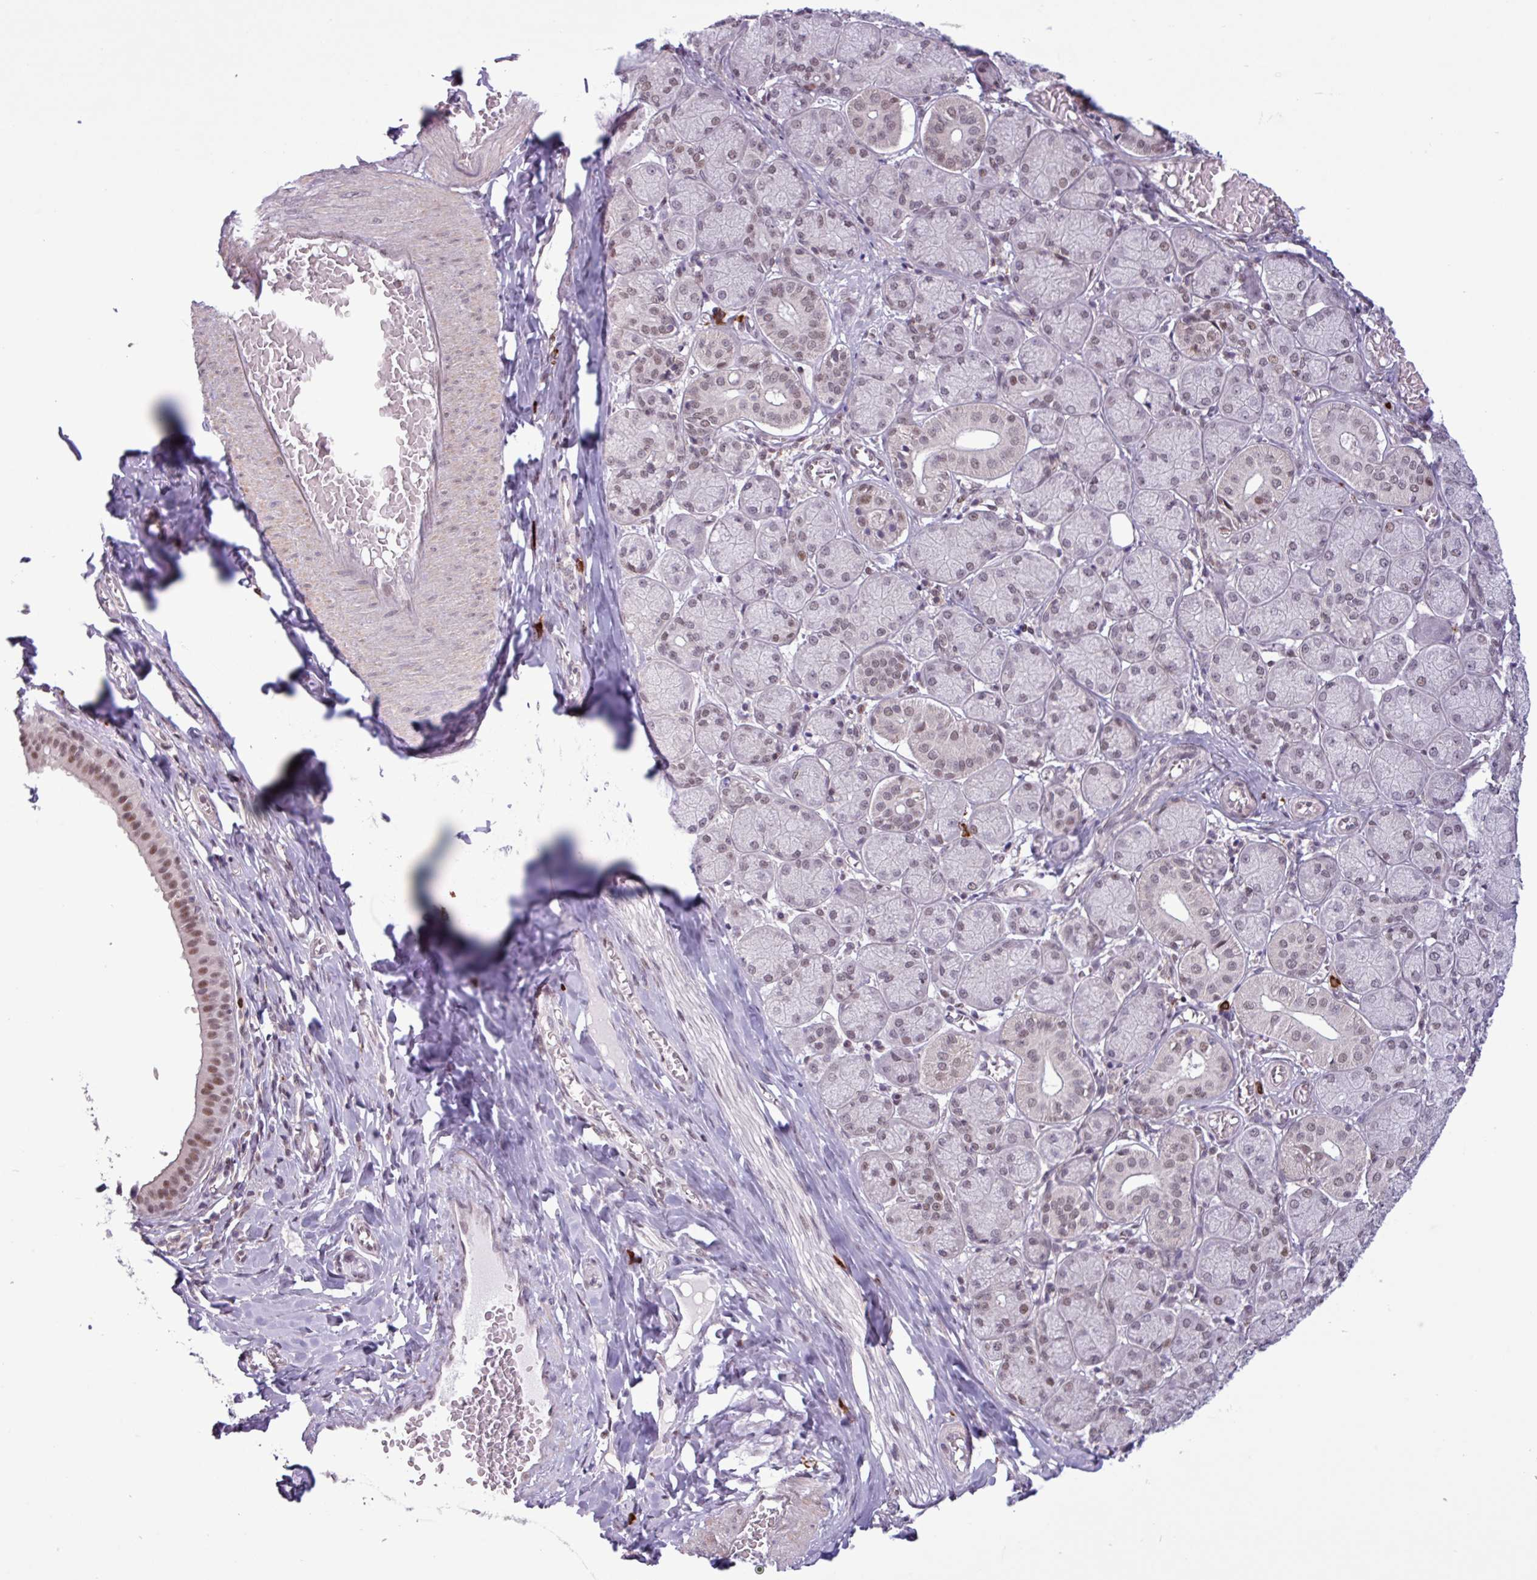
{"staining": {"intensity": "negative", "quantity": "none", "location": "none"}, "tissue": "adipose tissue", "cell_type": "Adipocytes", "image_type": "normal", "snomed": [{"axis": "morphology", "description": "Normal tissue, NOS"}, {"axis": "topography", "description": "Salivary gland"}, {"axis": "topography", "description": "Peripheral nerve tissue"}], "caption": "The photomicrograph displays no staining of adipocytes in unremarkable adipose tissue. (DAB (3,3'-diaminobenzidine) immunohistochemistry, high magnification).", "gene": "NOTCH2", "patient": {"sex": "female", "age": 24}}